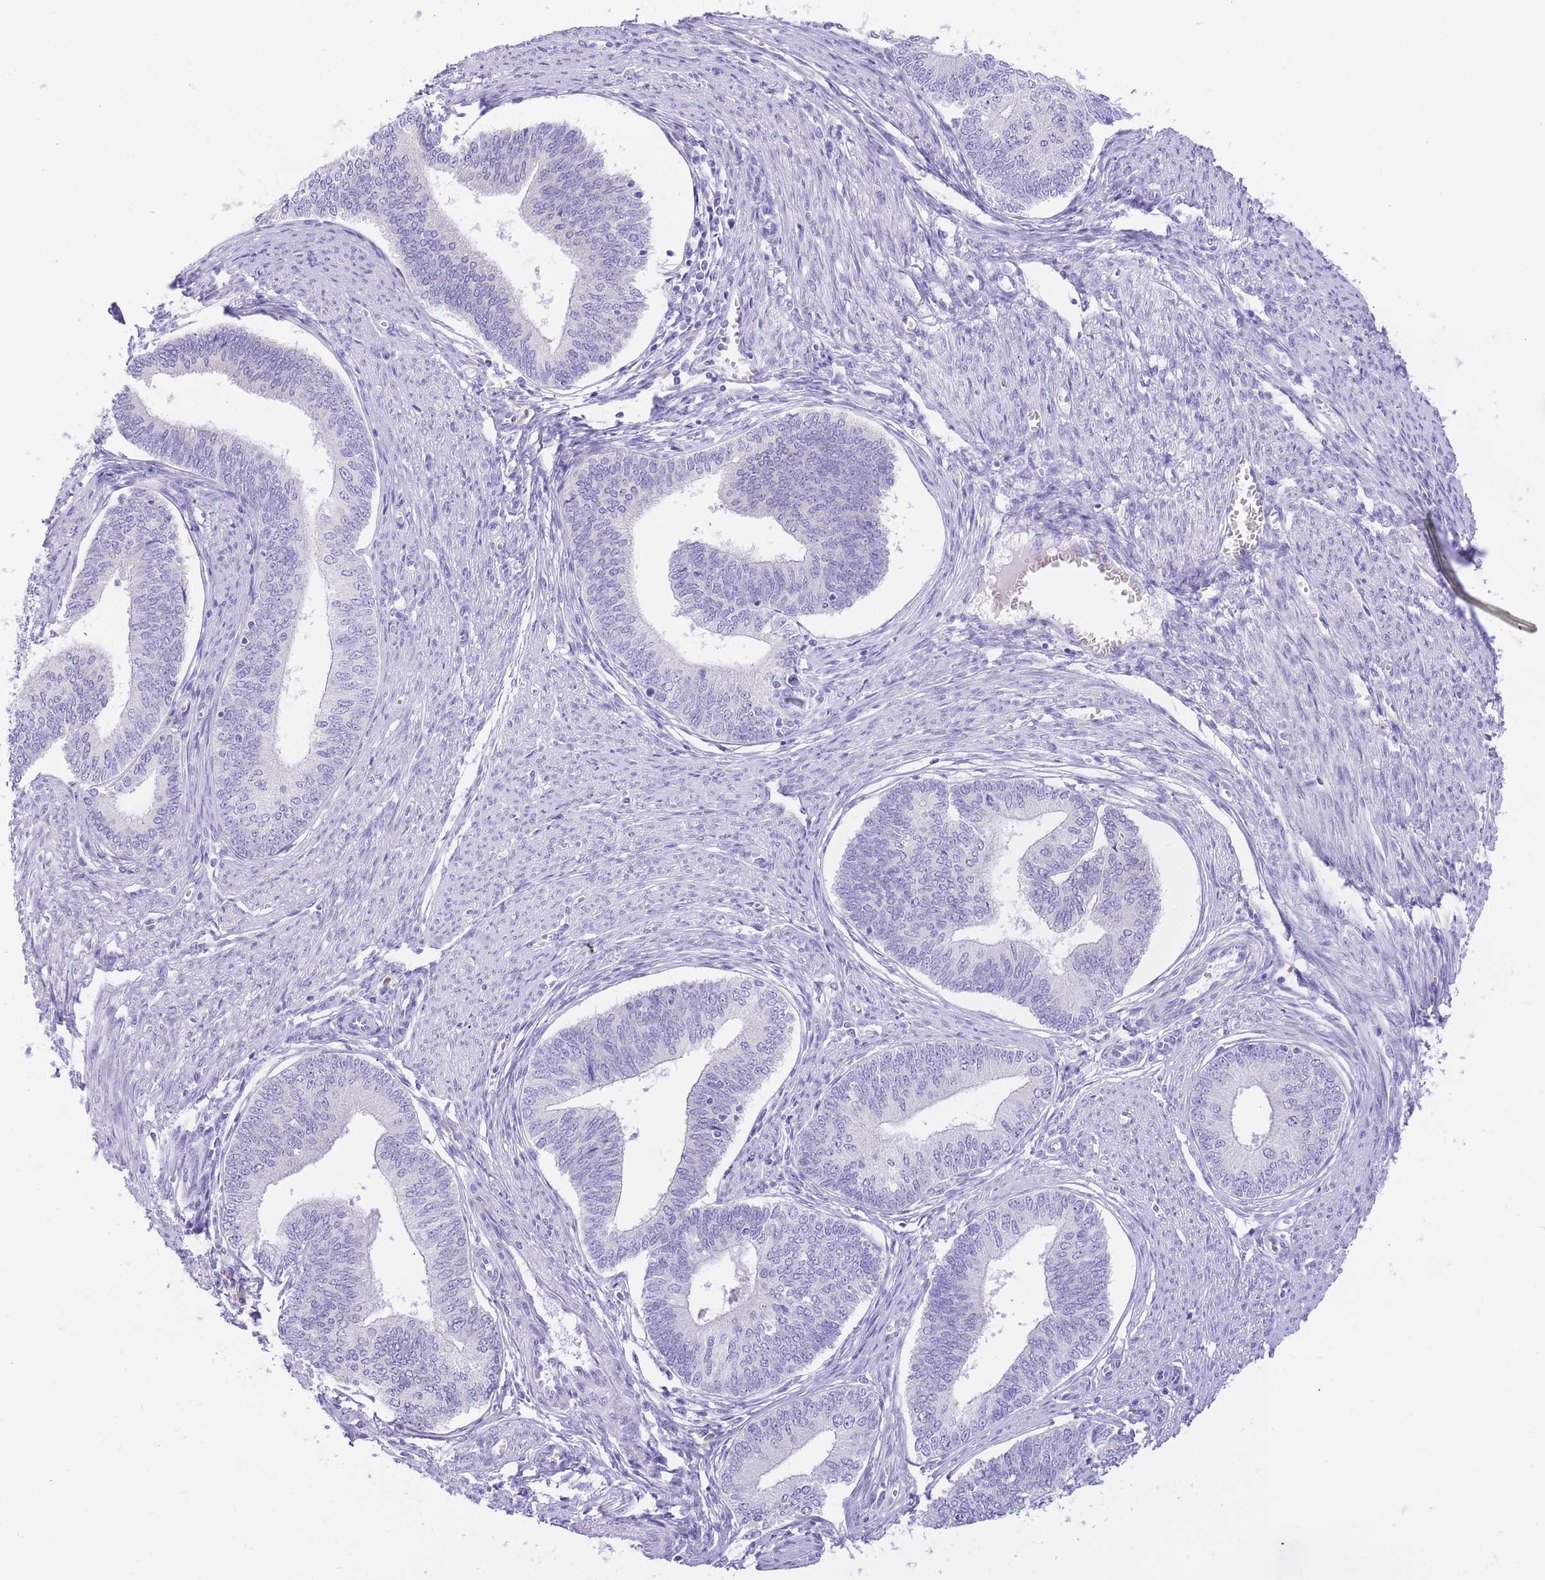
{"staining": {"intensity": "negative", "quantity": "none", "location": "none"}, "tissue": "endometrial cancer", "cell_type": "Tumor cells", "image_type": "cancer", "snomed": [{"axis": "morphology", "description": "Adenocarcinoma, NOS"}, {"axis": "topography", "description": "Endometrium"}], "caption": "Tumor cells show no significant protein staining in endometrial cancer.", "gene": "SSUH2", "patient": {"sex": "female", "age": 68}}